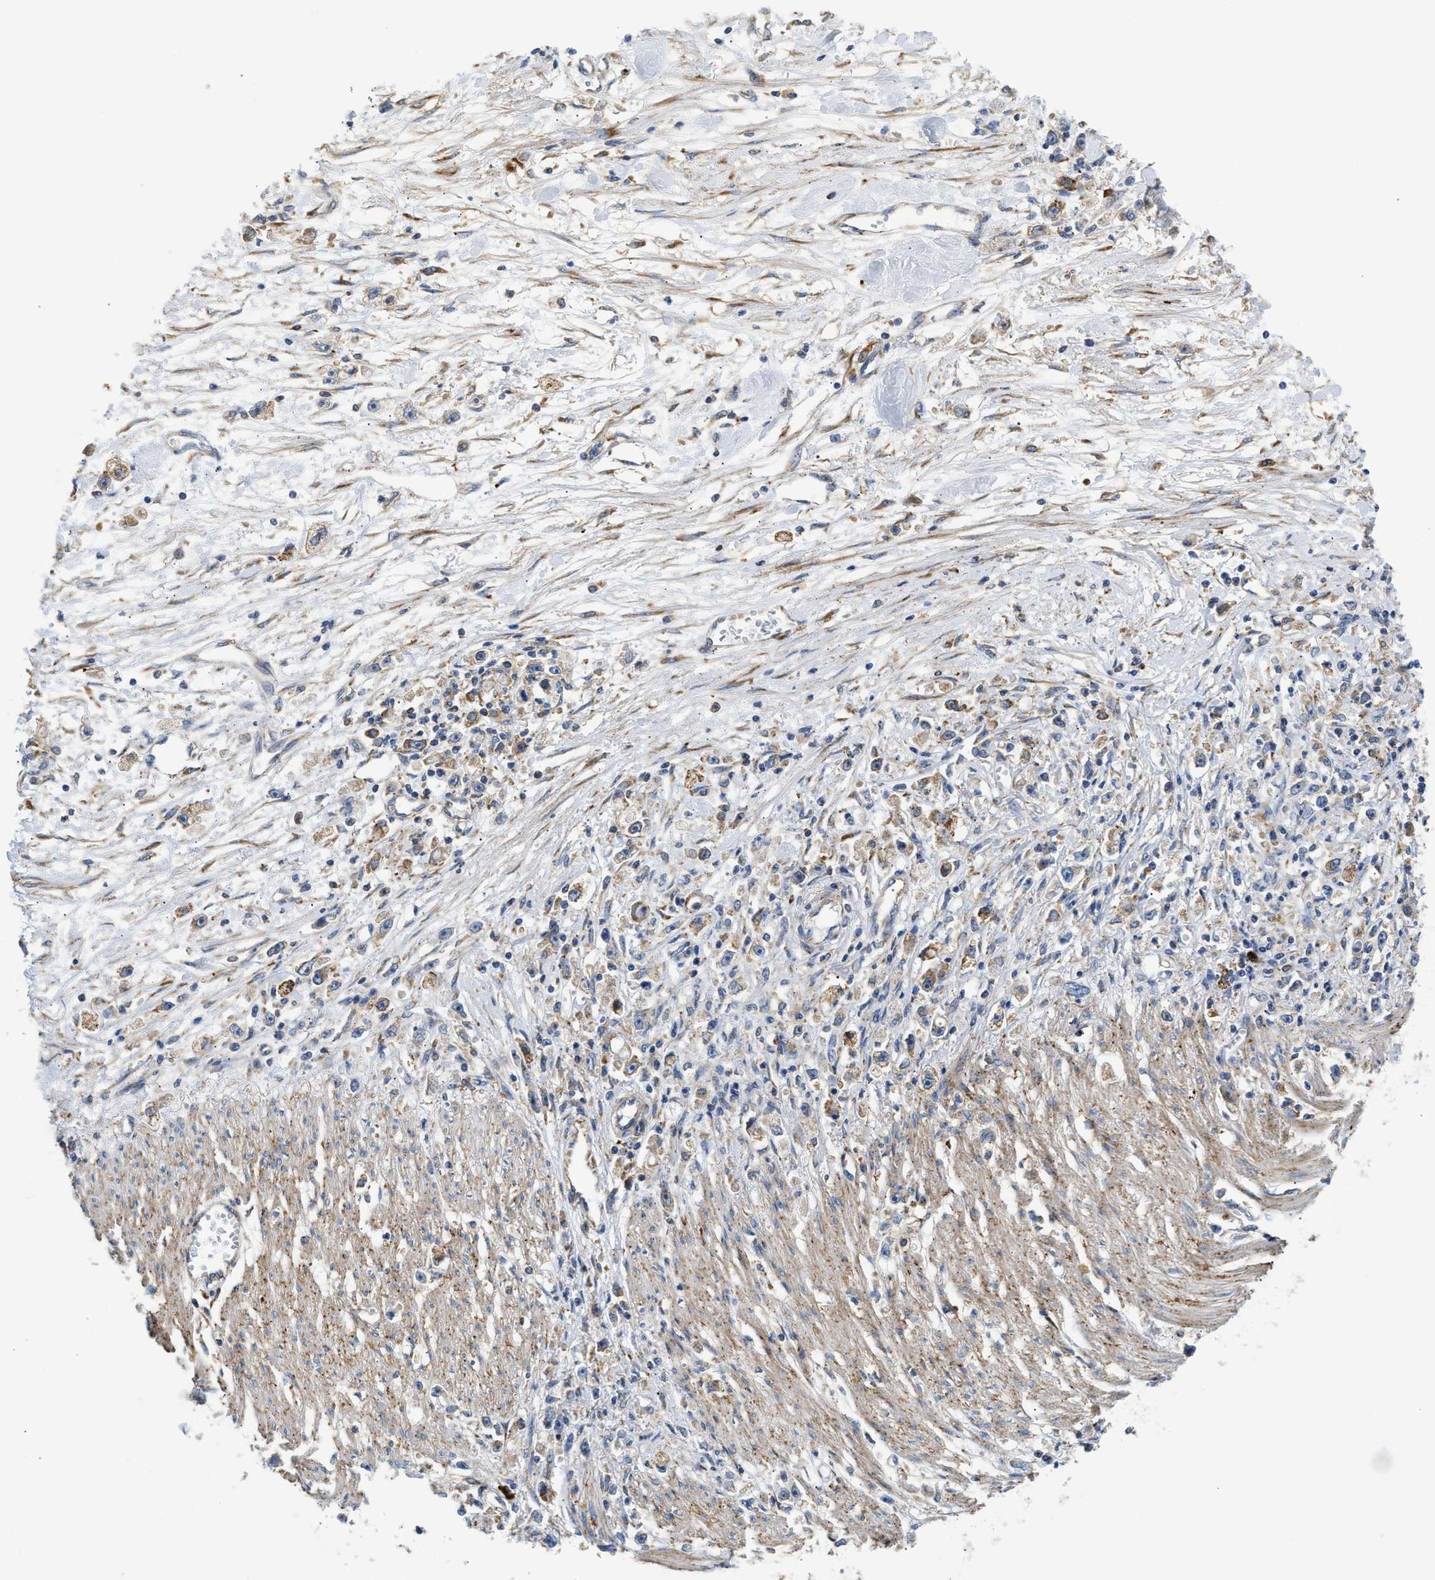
{"staining": {"intensity": "weak", "quantity": ">75%", "location": "cytoplasmic/membranous"}, "tissue": "stomach cancer", "cell_type": "Tumor cells", "image_type": "cancer", "snomed": [{"axis": "morphology", "description": "Adenocarcinoma, NOS"}, {"axis": "topography", "description": "Stomach"}], "caption": "Weak cytoplasmic/membranous protein positivity is present in about >75% of tumor cells in adenocarcinoma (stomach).", "gene": "AMZ1", "patient": {"sex": "female", "age": 59}}